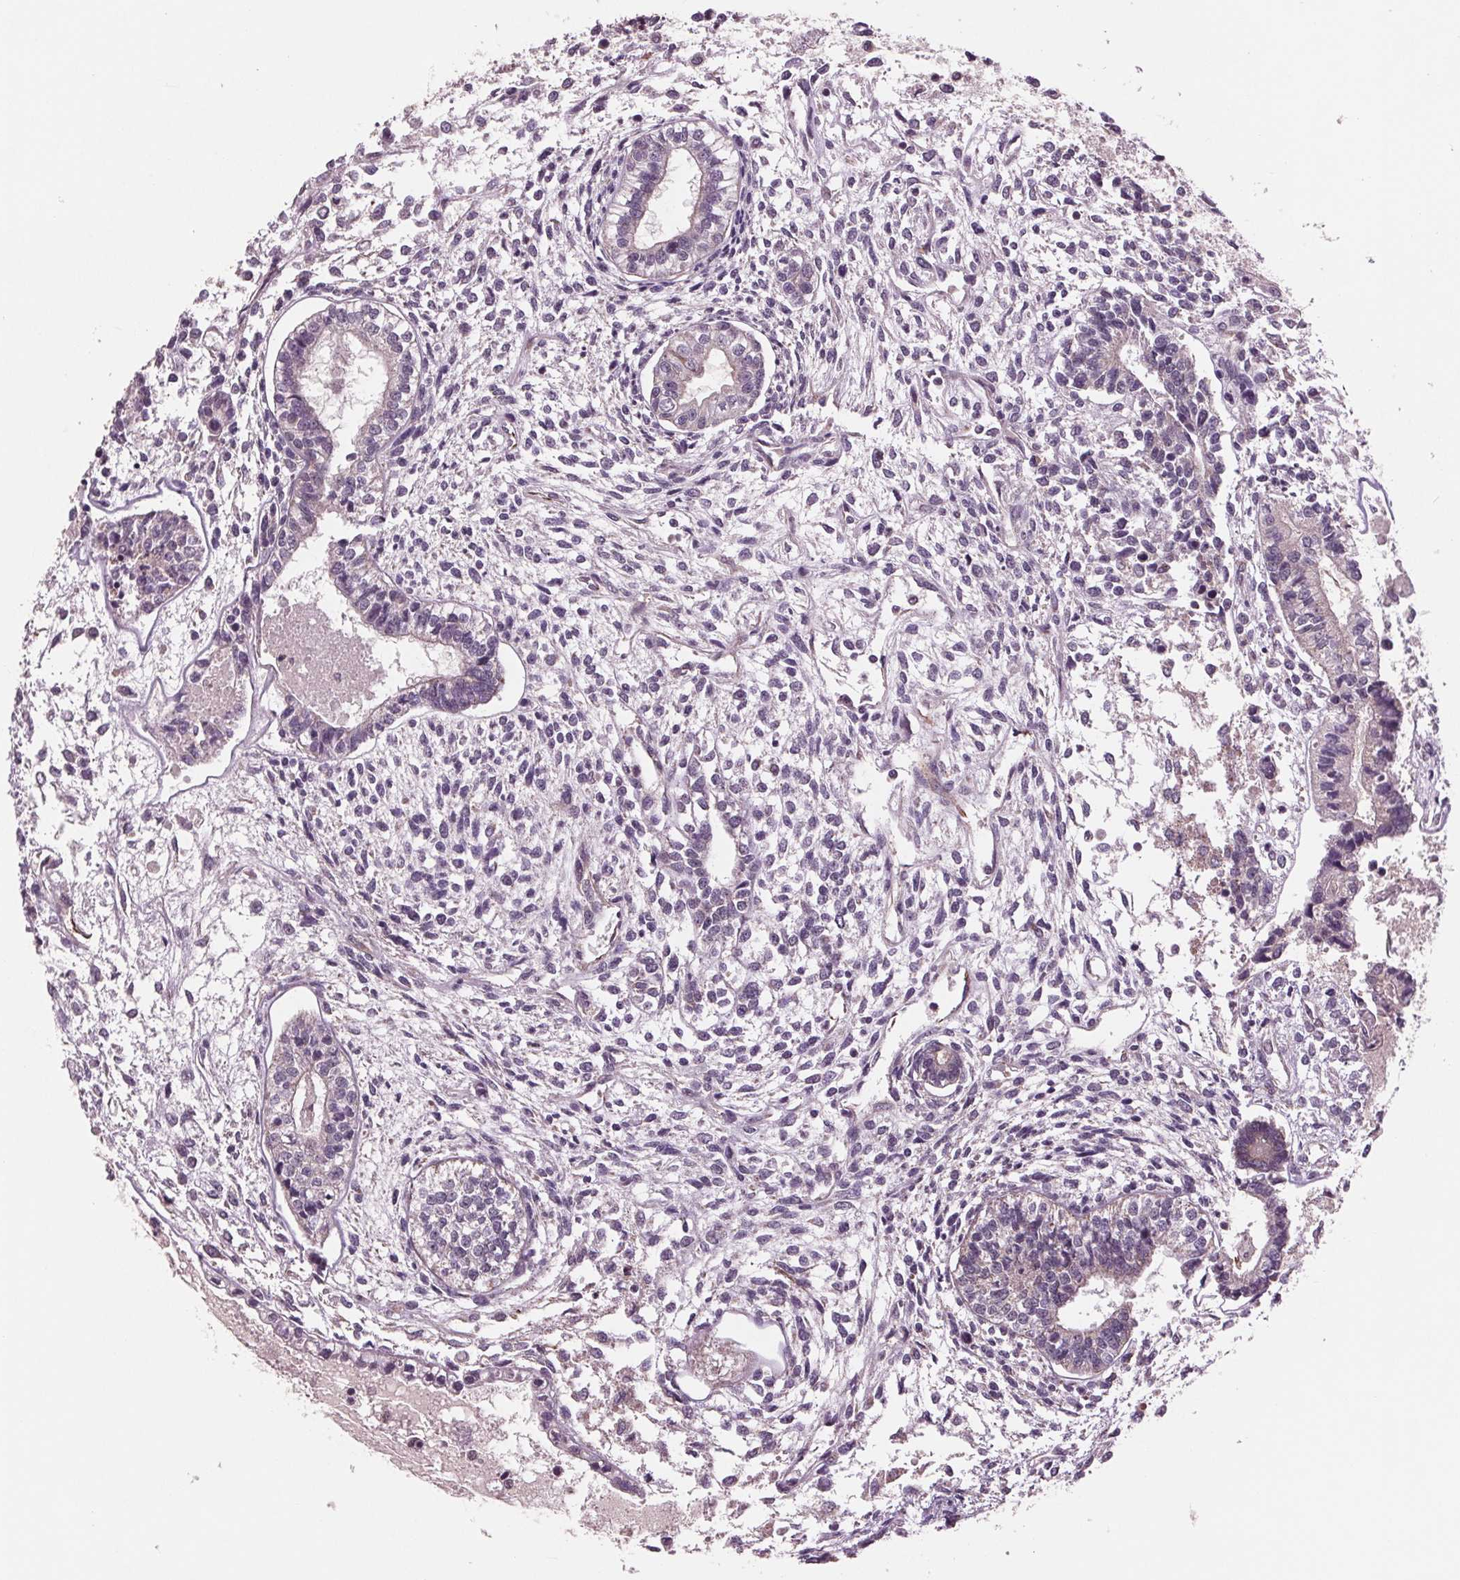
{"staining": {"intensity": "weak", "quantity": "<25%", "location": "cytoplasmic/membranous"}, "tissue": "testis cancer", "cell_type": "Tumor cells", "image_type": "cancer", "snomed": [{"axis": "morphology", "description": "Carcinoma, Embryonal, NOS"}, {"axis": "topography", "description": "Testis"}], "caption": "The immunohistochemistry (IHC) image has no significant staining in tumor cells of embryonal carcinoma (testis) tissue.", "gene": "MAPK8", "patient": {"sex": "male", "age": 37}}